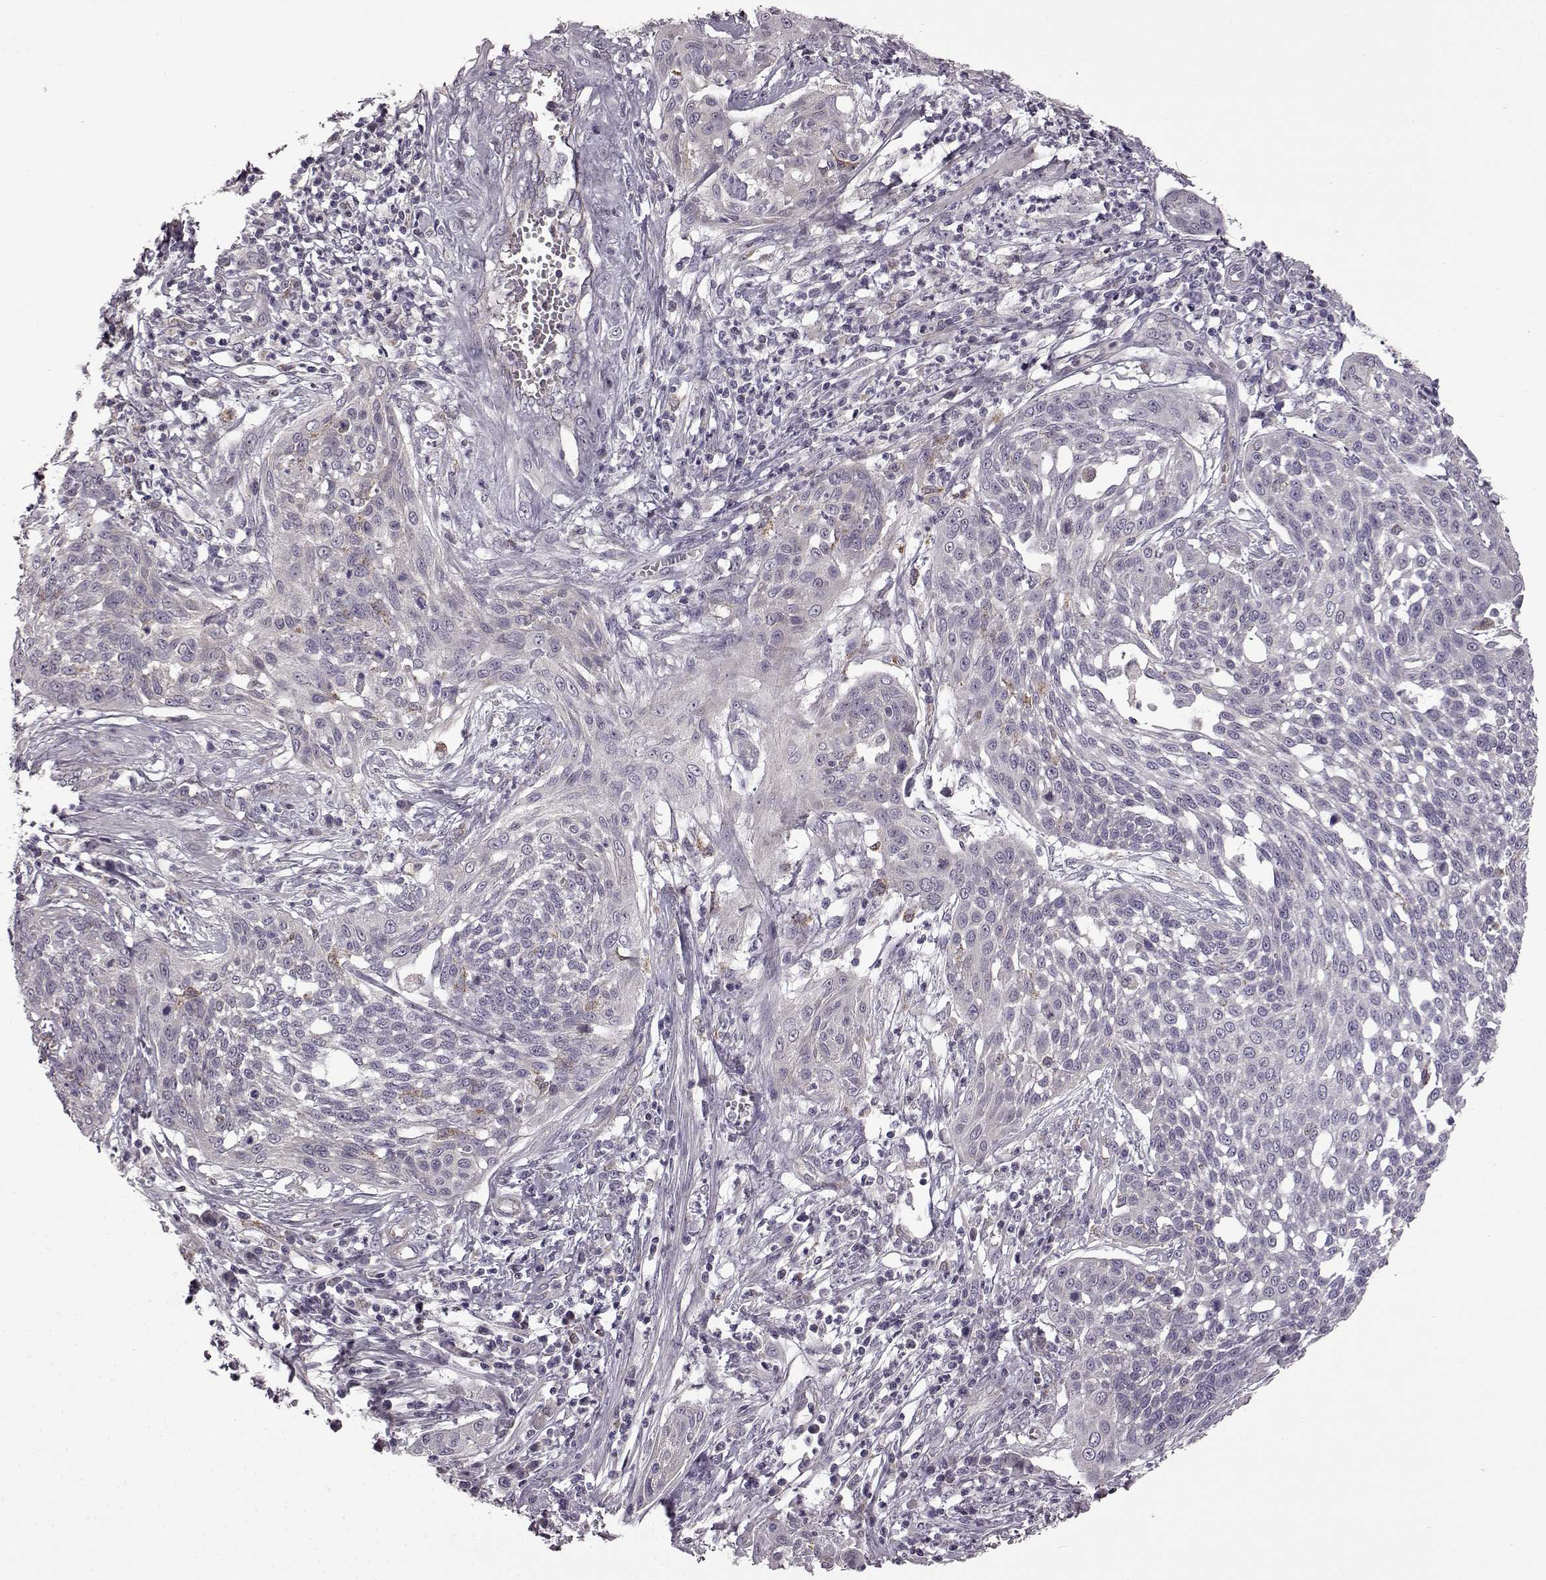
{"staining": {"intensity": "negative", "quantity": "none", "location": "none"}, "tissue": "cervical cancer", "cell_type": "Tumor cells", "image_type": "cancer", "snomed": [{"axis": "morphology", "description": "Squamous cell carcinoma, NOS"}, {"axis": "topography", "description": "Cervix"}], "caption": "This photomicrograph is of cervical cancer stained with immunohistochemistry (IHC) to label a protein in brown with the nuclei are counter-stained blue. There is no positivity in tumor cells. (DAB immunohistochemistry (IHC) with hematoxylin counter stain).", "gene": "B3GNT6", "patient": {"sex": "female", "age": 34}}